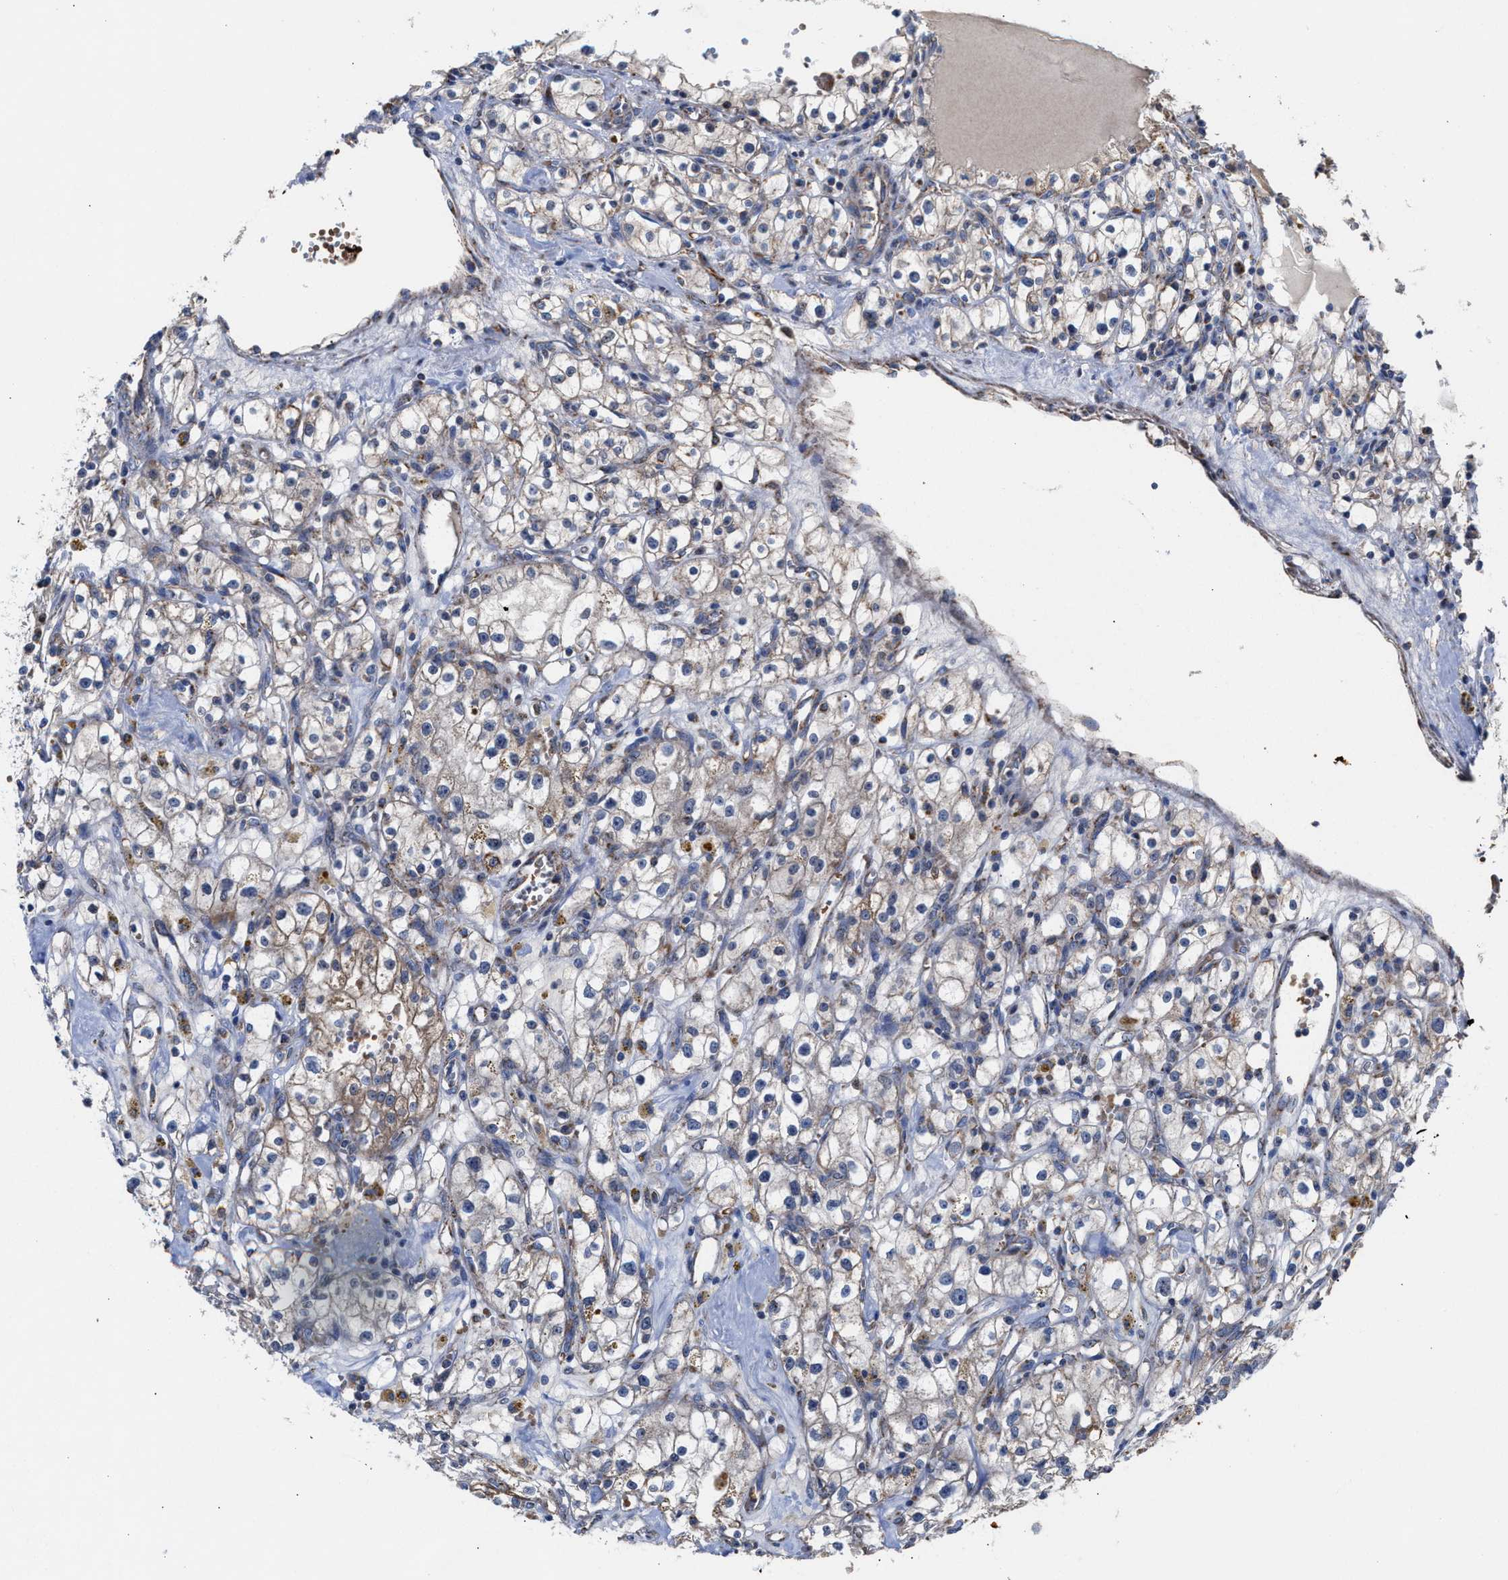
{"staining": {"intensity": "weak", "quantity": "25%-75%", "location": "cytoplasmic/membranous"}, "tissue": "renal cancer", "cell_type": "Tumor cells", "image_type": "cancer", "snomed": [{"axis": "morphology", "description": "Adenocarcinoma, NOS"}, {"axis": "topography", "description": "Kidney"}], "caption": "This micrograph shows IHC staining of renal cancer (adenocarcinoma), with low weak cytoplasmic/membranous positivity in about 25%-75% of tumor cells.", "gene": "MECR", "patient": {"sex": "male", "age": 56}}